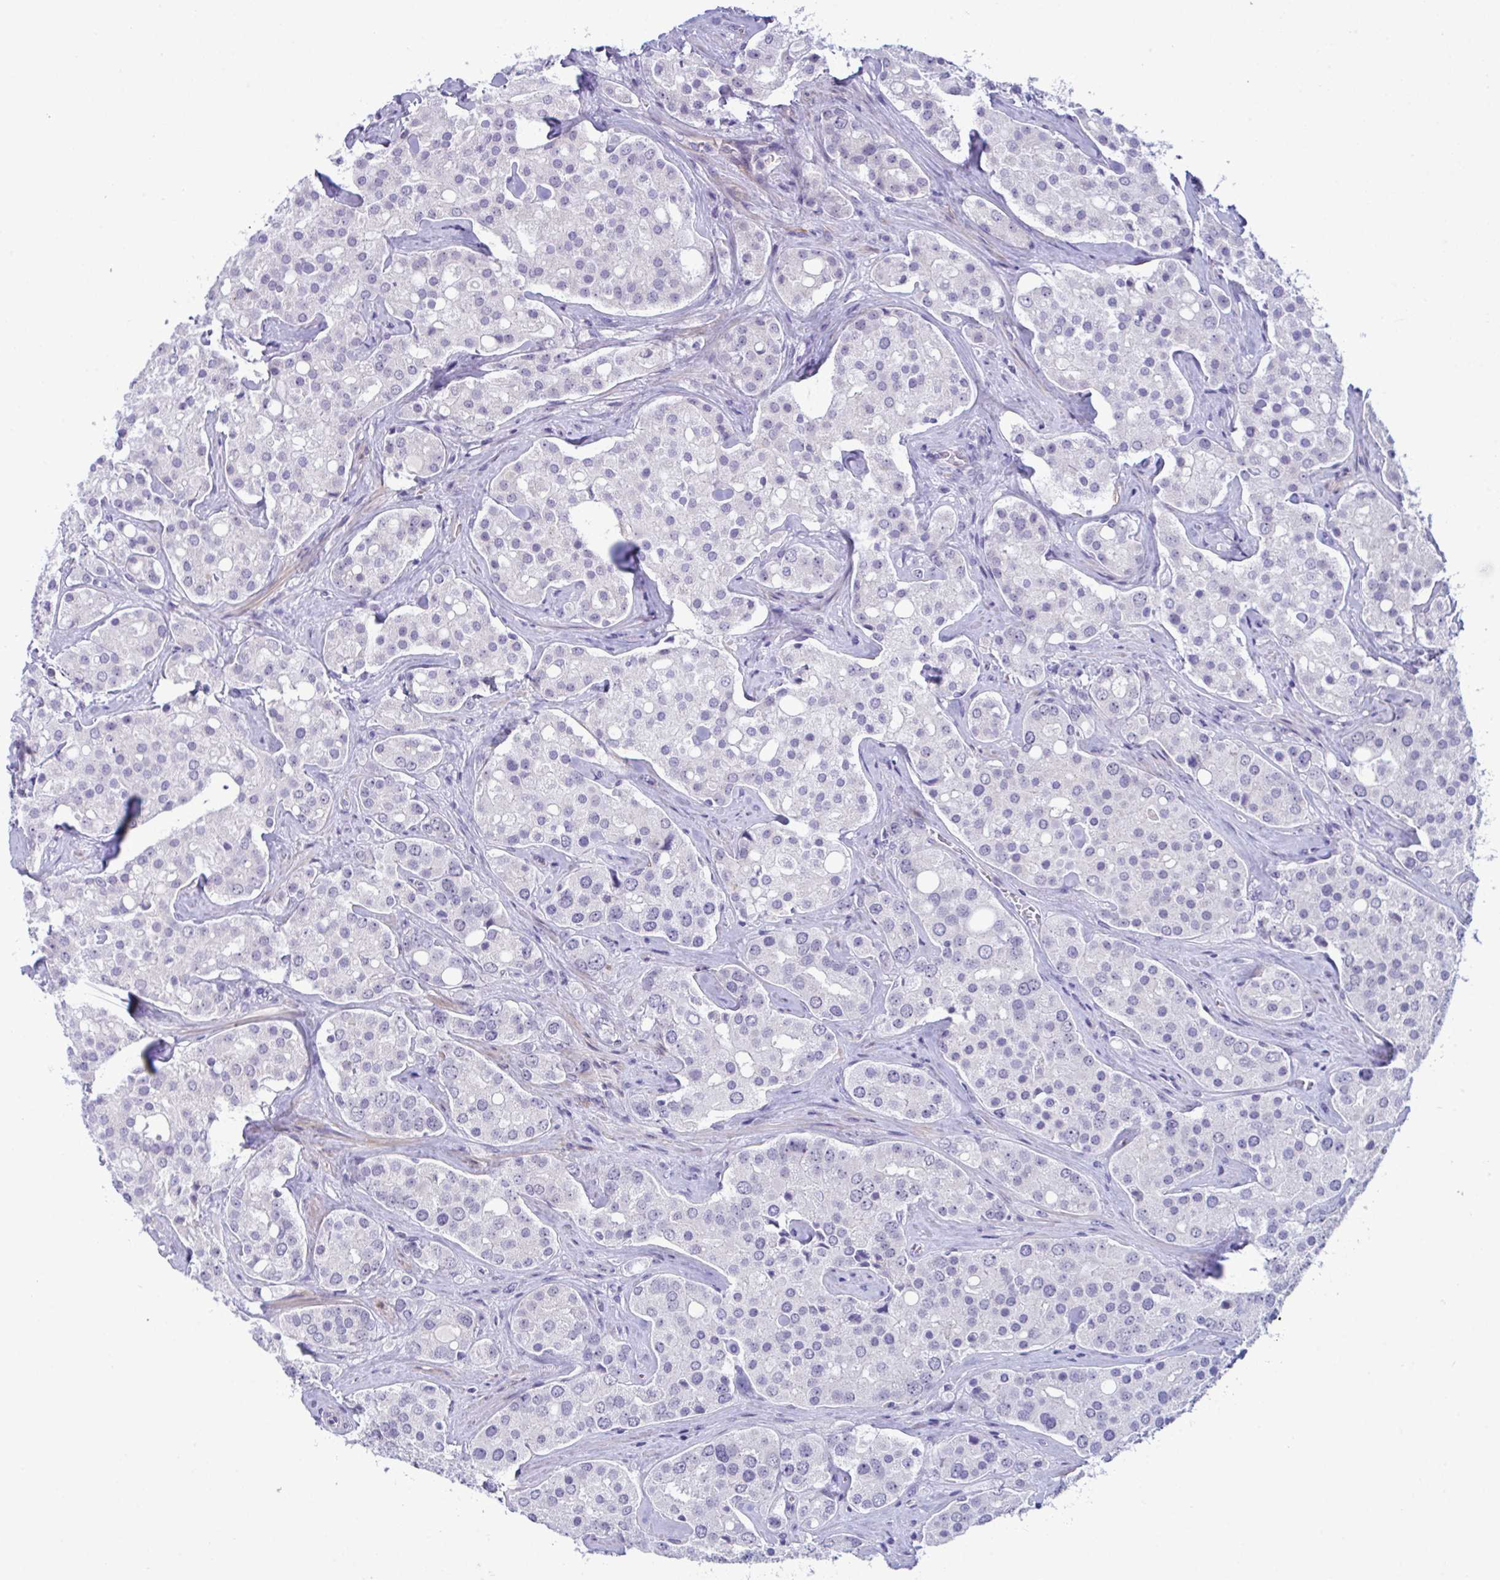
{"staining": {"intensity": "negative", "quantity": "none", "location": "none"}, "tissue": "prostate cancer", "cell_type": "Tumor cells", "image_type": "cancer", "snomed": [{"axis": "morphology", "description": "Adenocarcinoma, High grade"}, {"axis": "topography", "description": "Prostate"}], "caption": "High magnification brightfield microscopy of high-grade adenocarcinoma (prostate) stained with DAB (3,3'-diaminobenzidine) (brown) and counterstained with hematoxylin (blue): tumor cells show no significant positivity.", "gene": "USP35", "patient": {"sex": "male", "age": 67}}